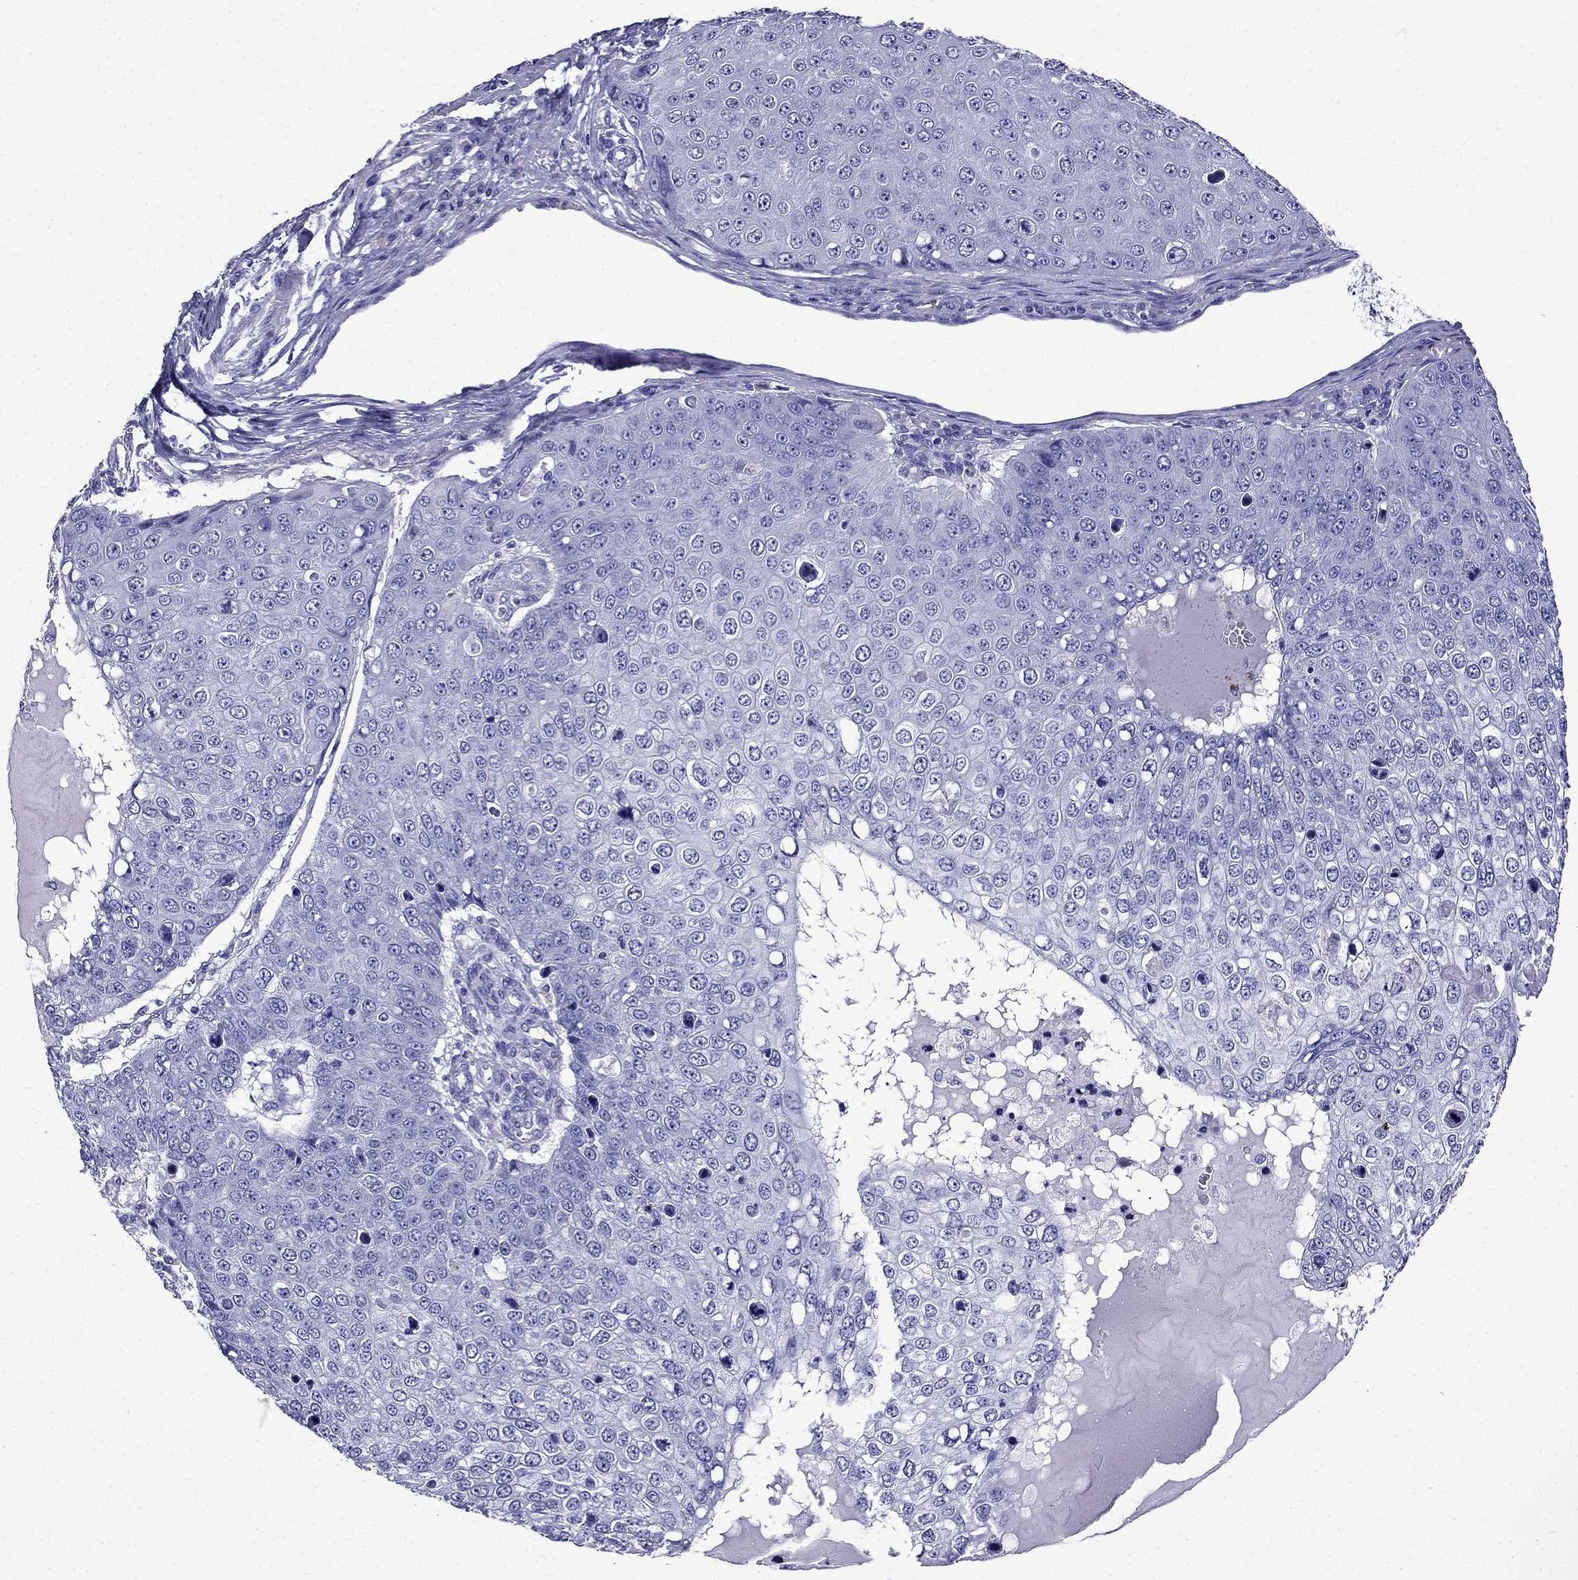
{"staining": {"intensity": "negative", "quantity": "none", "location": "none"}, "tissue": "skin cancer", "cell_type": "Tumor cells", "image_type": "cancer", "snomed": [{"axis": "morphology", "description": "Squamous cell carcinoma, NOS"}, {"axis": "topography", "description": "Skin"}], "caption": "Immunohistochemistry histopathology image of neoplastic tissue: human skin squamous cell carcinoma stained with DAB reveals no significant protein positivity in tumor cells. The staining was performed using DAB to visualize the protein expression in brown, while the nuclei were stained in blue with hematoxylin (Magnification: 20x).", "gene": "ERC2", "patient": {"sex": "male", "age": 71}}